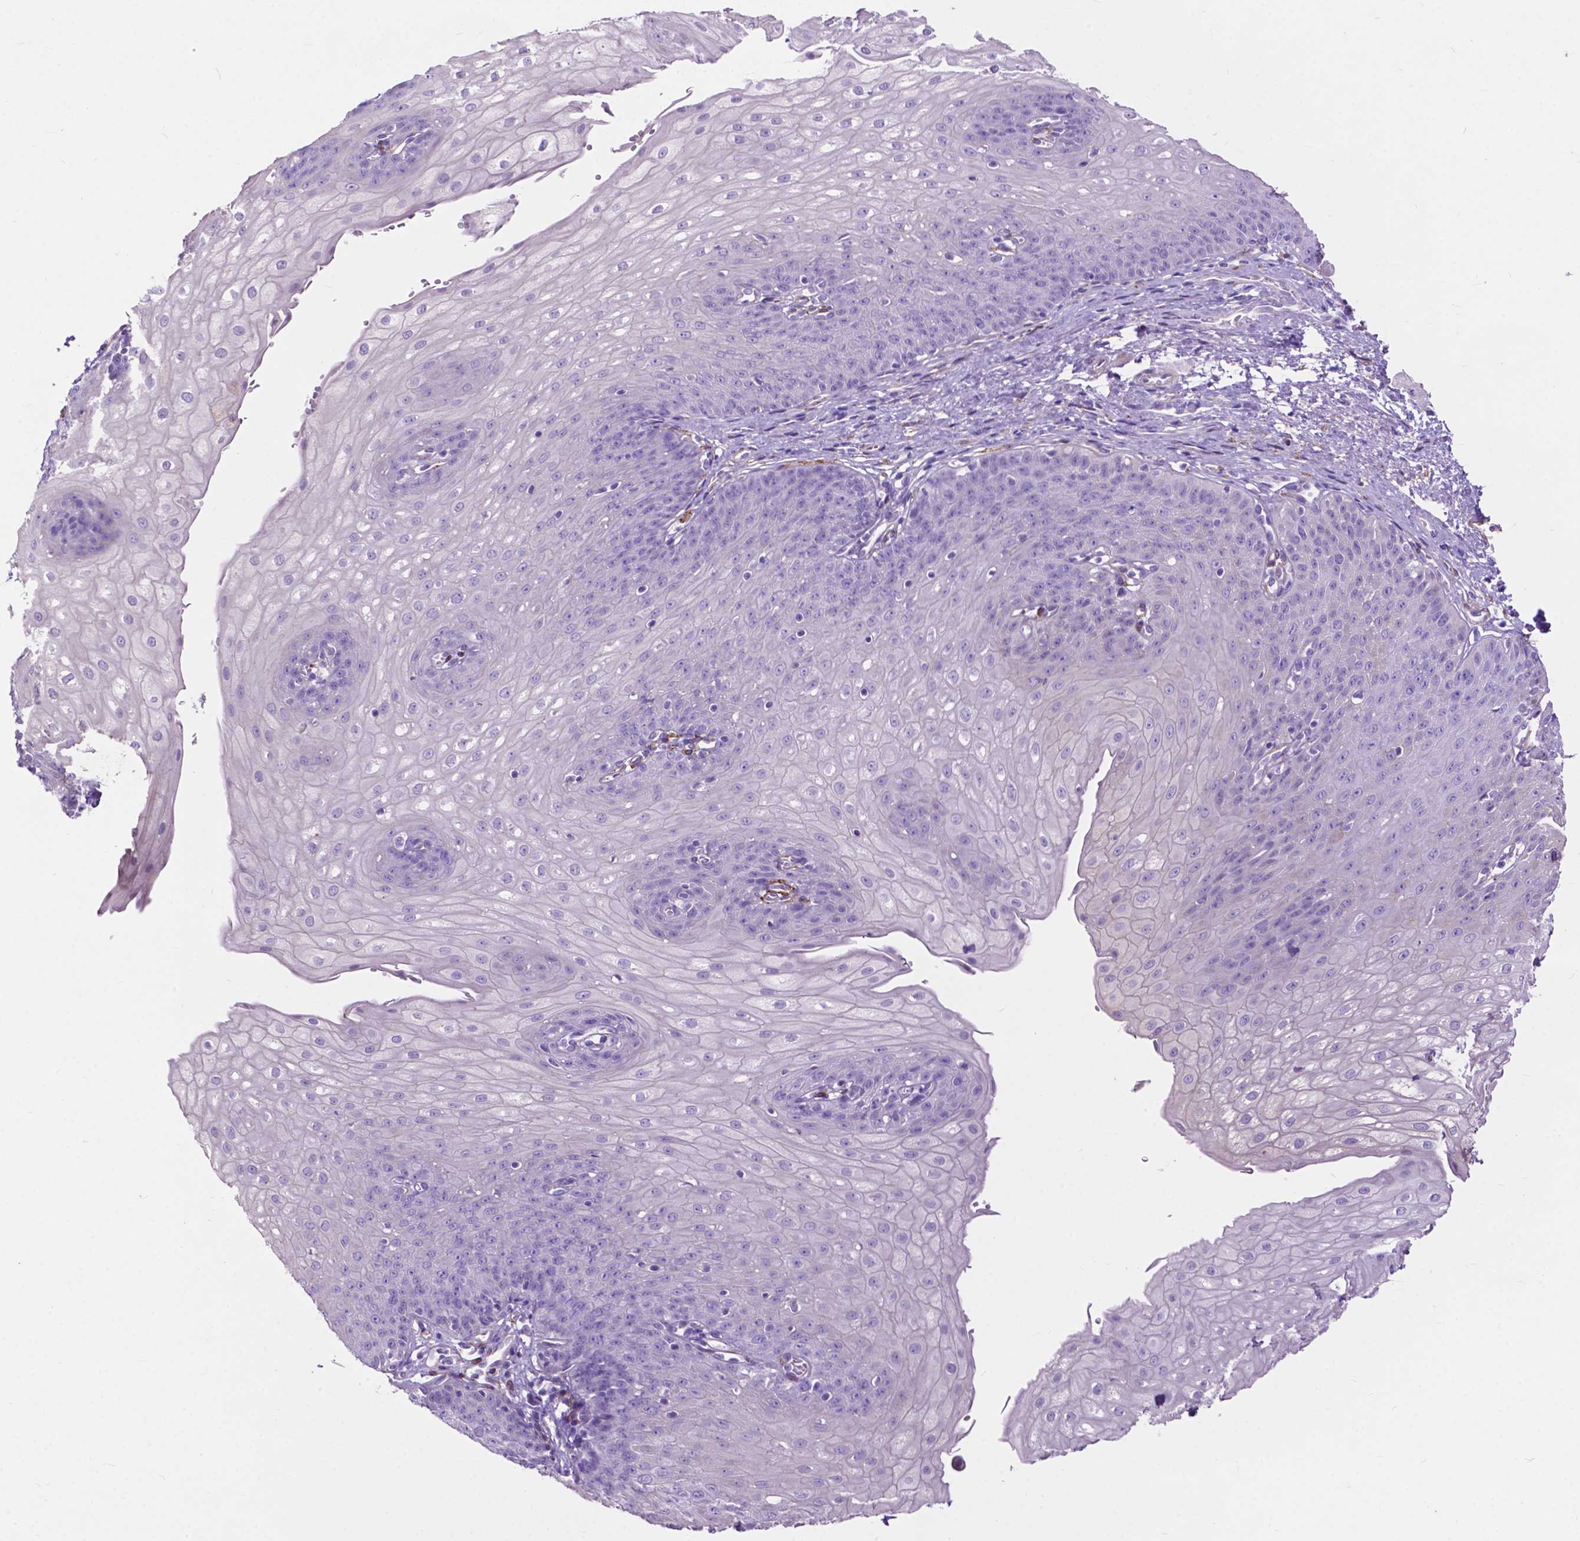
{"staining": {"intensity": "negative", "quantity": "none", "location": "none"}, "tissue": "esophagus", "cell_type": "Squamous epithelial cells", "image_type": "normal", "snomed": [{"axis": "morphology", "description": "Normal tissue, NOS"}, {"axis": "topography", "description": "Esophagus"}], "caption": "An image of esophagus stained for a protein displays no brown staining in squamous epithelial cells. (Immunohistochemistry (ihc), brightfield microscopy, high magnification).", "gene": "PCDHA12", "patient": {"sex": "male", "age": 71}}